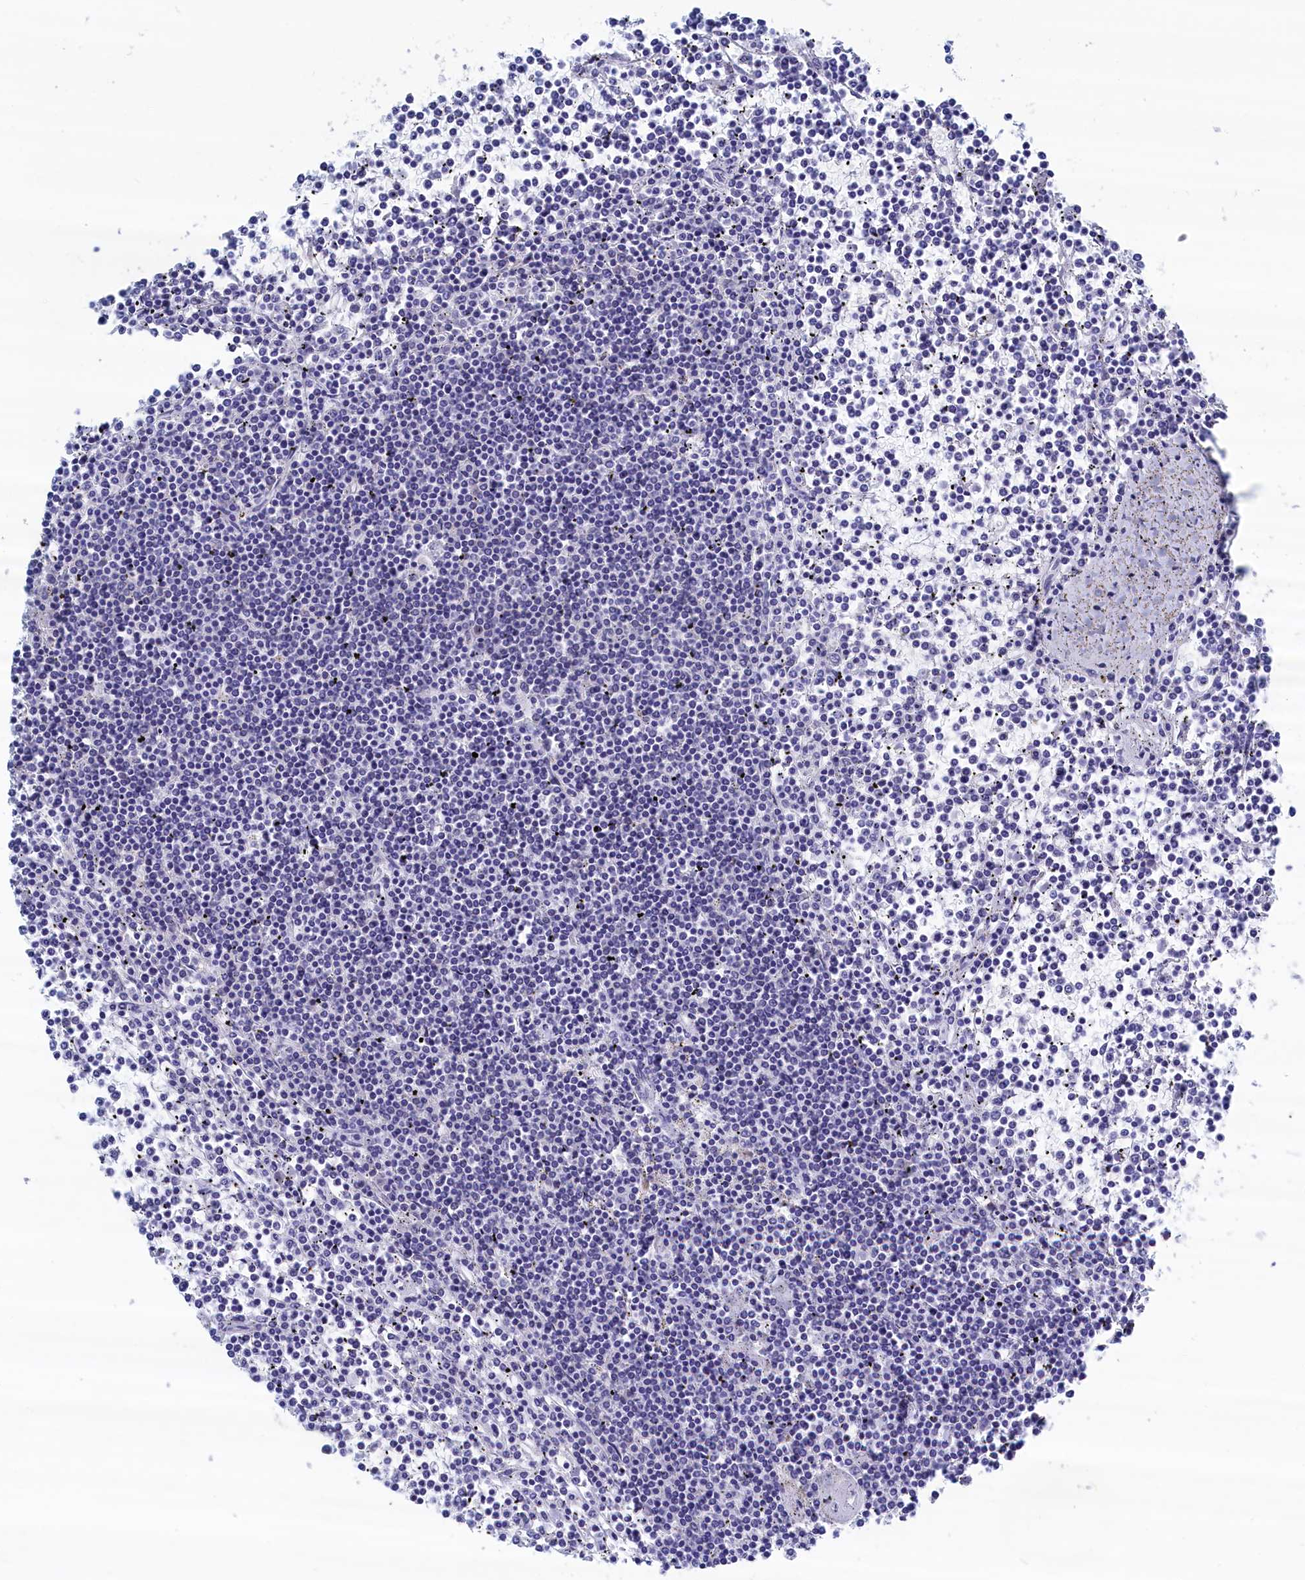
{"staining": {"intensity": "negative", "quantity": "none", "location": "none"}, "tissue": "lymphoma", "cell_type": "Tumor cells", "image_type": "cancer", "snomed": [{"axis": "morphology", "description": "Malignant lymphoma, non-Hodgkin's type, Low grade"}, {"axis": "topography", "description": "Spleen"}], "caption": "An image of human malignant lymphoma, non-Hodgkin's type (low-grade) is negative for staining in tumor cells.", "gene": "PGP", "patient": {"sex": "female", "age": 19}}